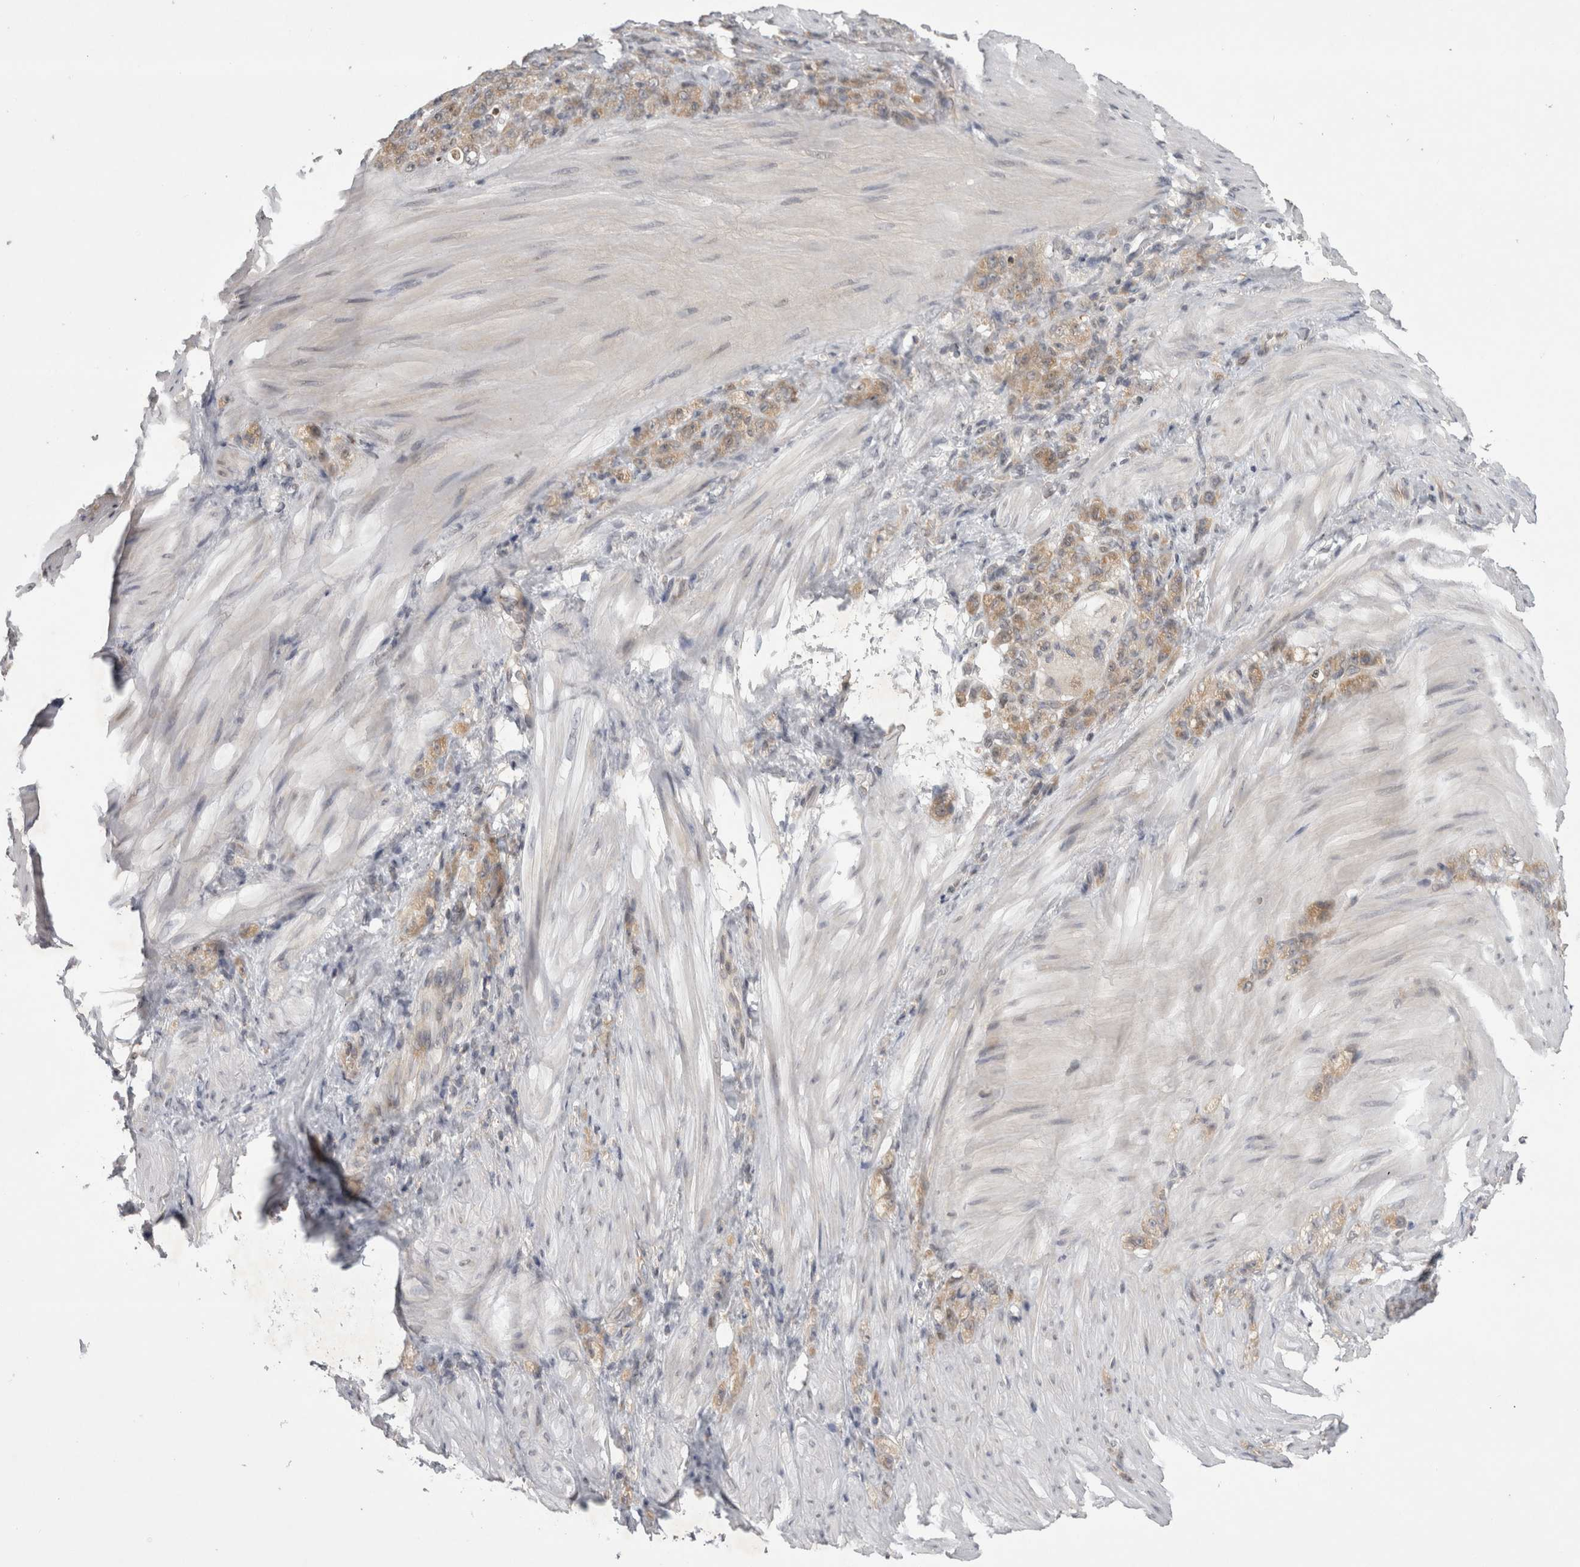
{"staining": {"intensity": "moderate", "quantity": ">75%", "location": "cytoplasmic/membranous"}, "tissue": "stomach cancer", "cell_type": "Tumor cells", "image_type": "cancer", "snomed": [{"axis": "morphology", "description": "Normal tissue, NOS"}, {"axis": "morphology", "description": "Adenocarcinoma, NOS"}, {"axis": "topography", "description": "Stomach"}], "caption": "An image of human stomach cancer stained for a protein shows moderate cytoplasmic/membranous brown staining in tumor cells. The staining was performed using DAB to visualize the protein expression in brown, while the nuclei were stained in blue with hematoxylin (Magnification: 20x).", "gene": "PSMB2", "patient": {"sex": "male", "age": 82}}